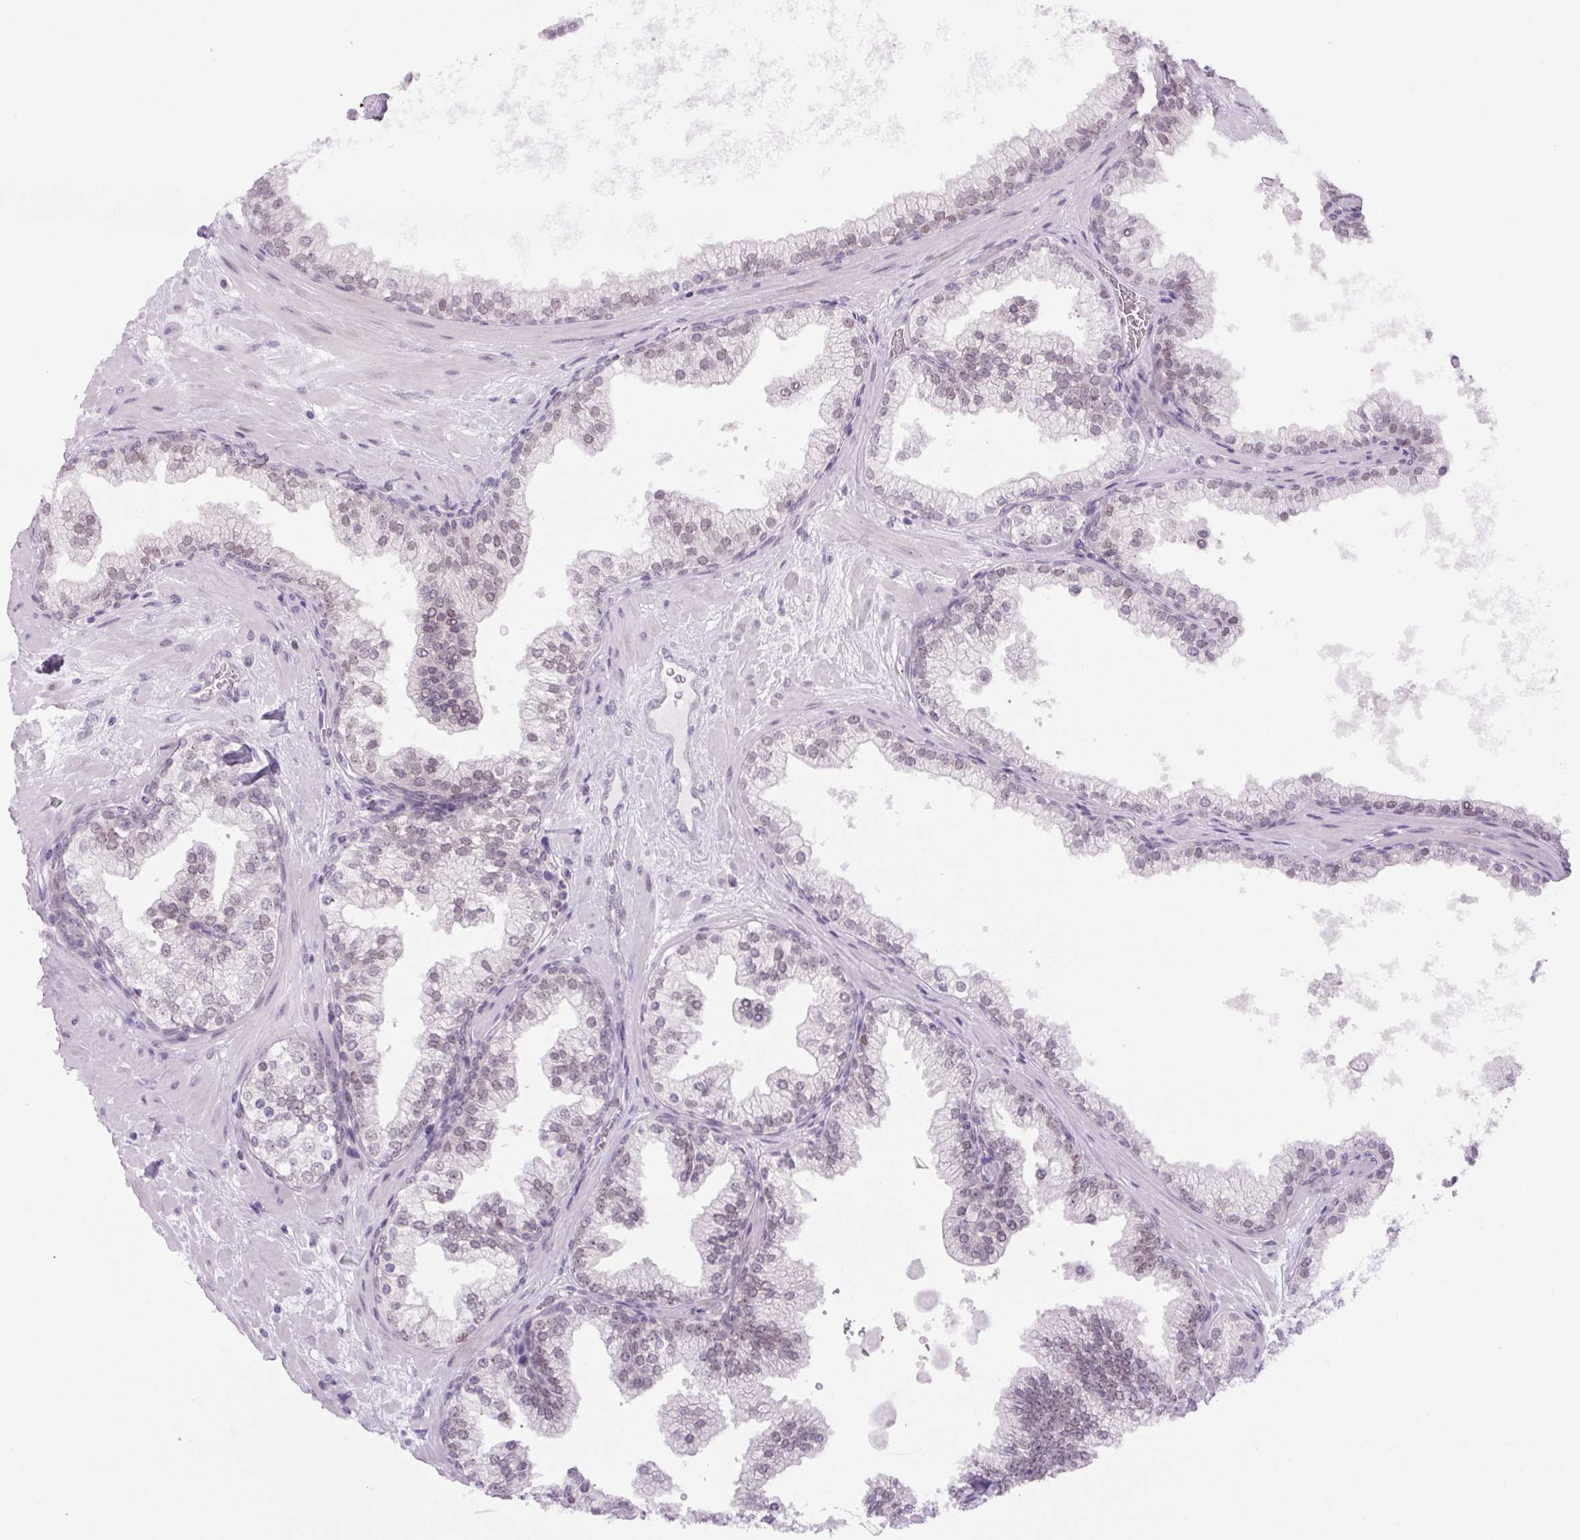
{"staining": {"intensity": "weak", "quantity": "25%-75%", "location": "nuclear"}, "tissue": "prostate", "cell_type": "Glandular cells", "image_type": "normal", "snomed": [{"axis": "morphology", "description": "Normal tissue, NOS"}, {"axis": "topography", "description": "Prostate"}, {"axis": "topography", "description": "Peripheral nerve tissue"}], "caption": "Prostate stained with a brown dye demonstrates weak nuclear positive staining in about 25%-75% of glandular cells.", "gene": "RYBP", "patient": {"sex": "male", "age": 61}}